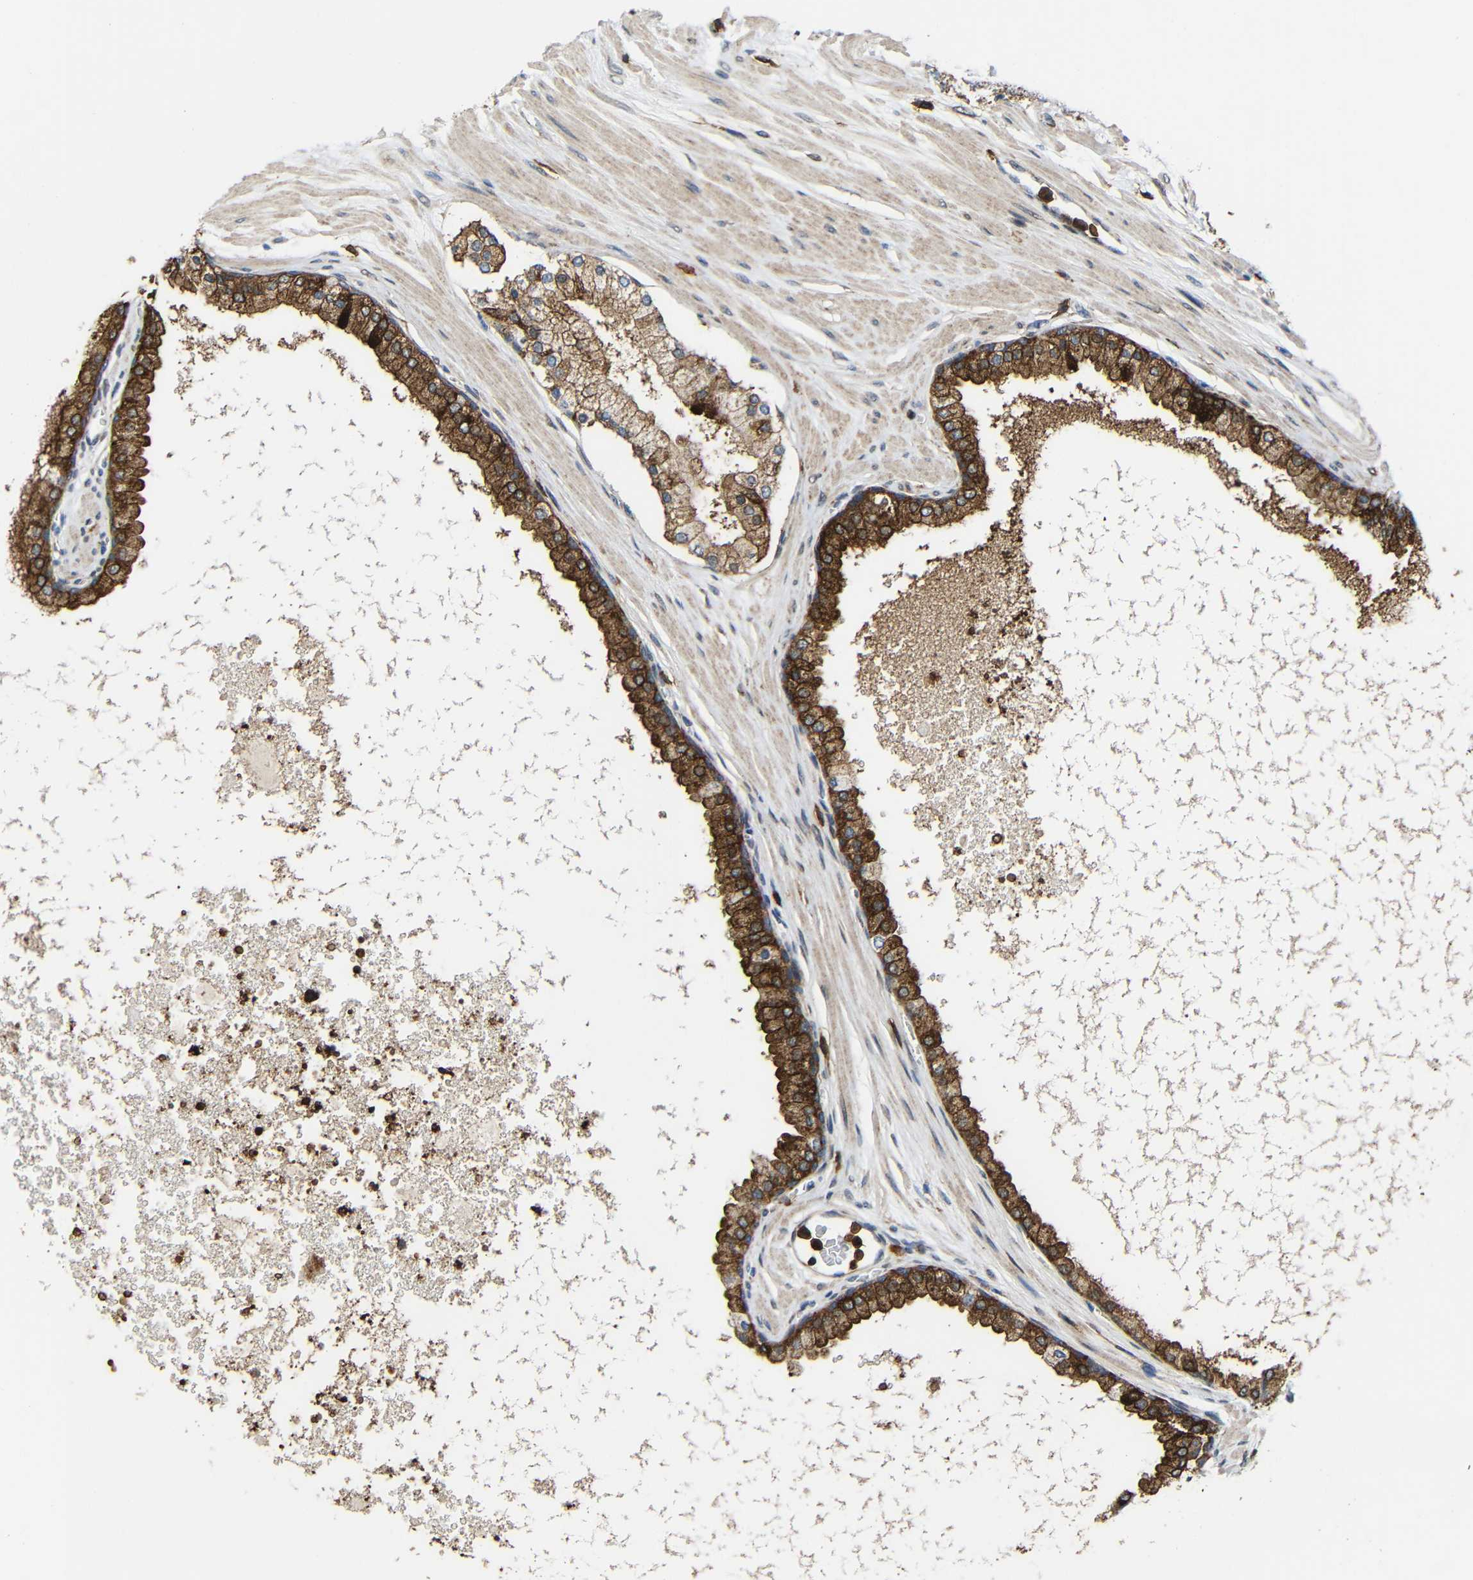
{"staining": {"intensity": "moderate", "quantity": ">75%", "location": "cytoplasmic/membranous"}, "tissue": "prostate cancer", "cell_type": "Tumor cells", "image_type": "cancer", "snomed": [{"axis": "morphology", "description": "Adenocarcinoma, High grade"}, {"axis": "topography", "description": "Prostate"}], "caption": "There is medium levels of moderate cytoplasmic/membranous expression in tumor cells of prostate cancer, as demonstrated by immunohistochemical staining (brown color).", "gene": "C1GALT1", "patient": {"sex": "male", "age": 65}}